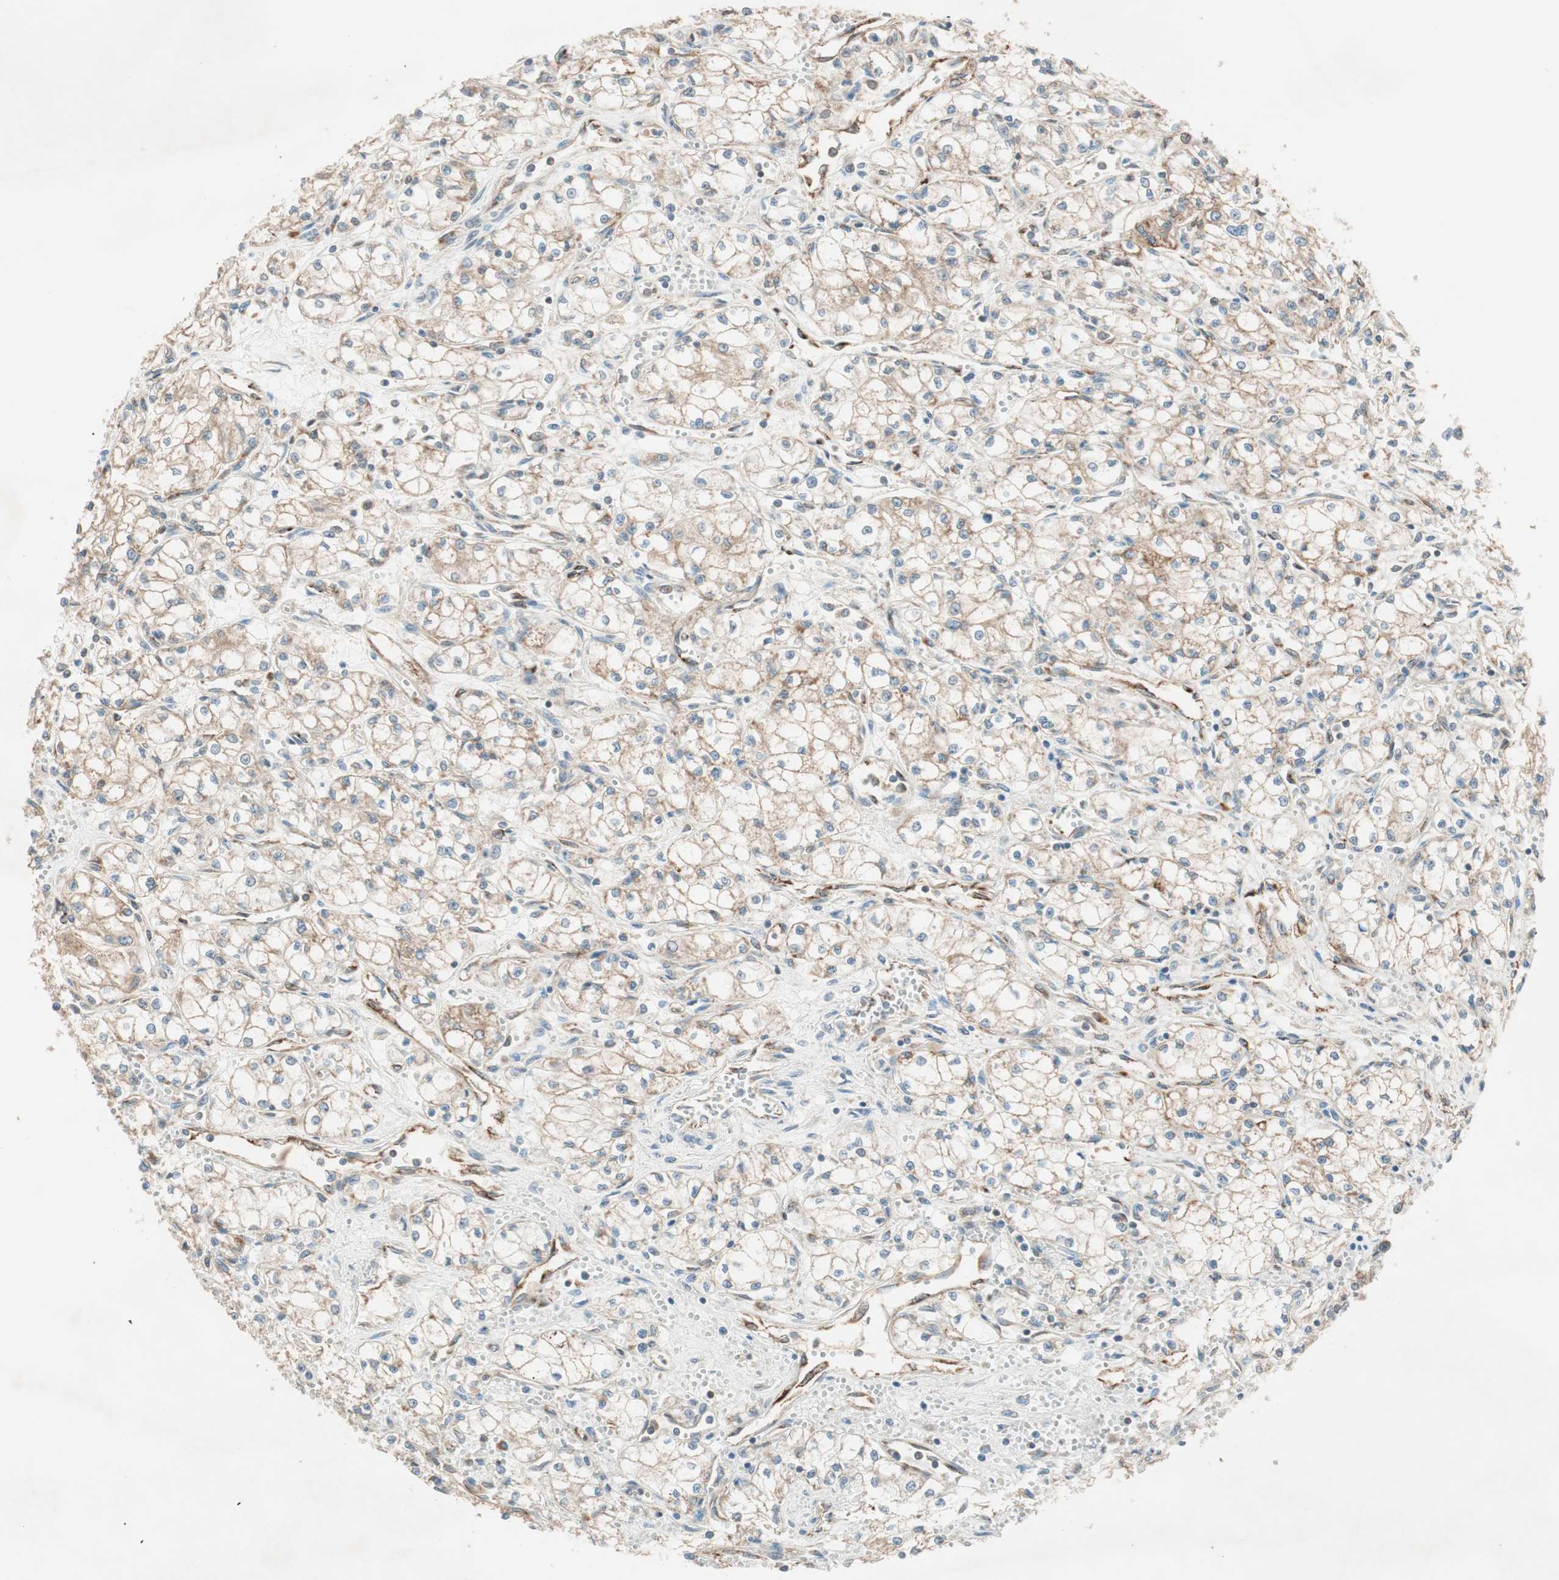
{"staining": {"intensity": "weak", "quantity": ">75%", "location": "cytoplasmic/membranous"}, "tissue": "renal cancer", "cell_type": "Tumor cells", "image_type": "cancer", "snomed": [{"axis": "morphology", "description": "Normal tissue, NOS"}, {"axis": "morphology", "description": "Adenocarcinoma, NOS"}, {"axis": "topography", "description": "Kidney"}], "caption": "Tumor cells reveal weak cytoplasmic/membranous expression in approximately >75% of cells in renal adenocarcinoma.", "gene": "CC2D1A", "patient": {"sex": "male", "age": 59}}